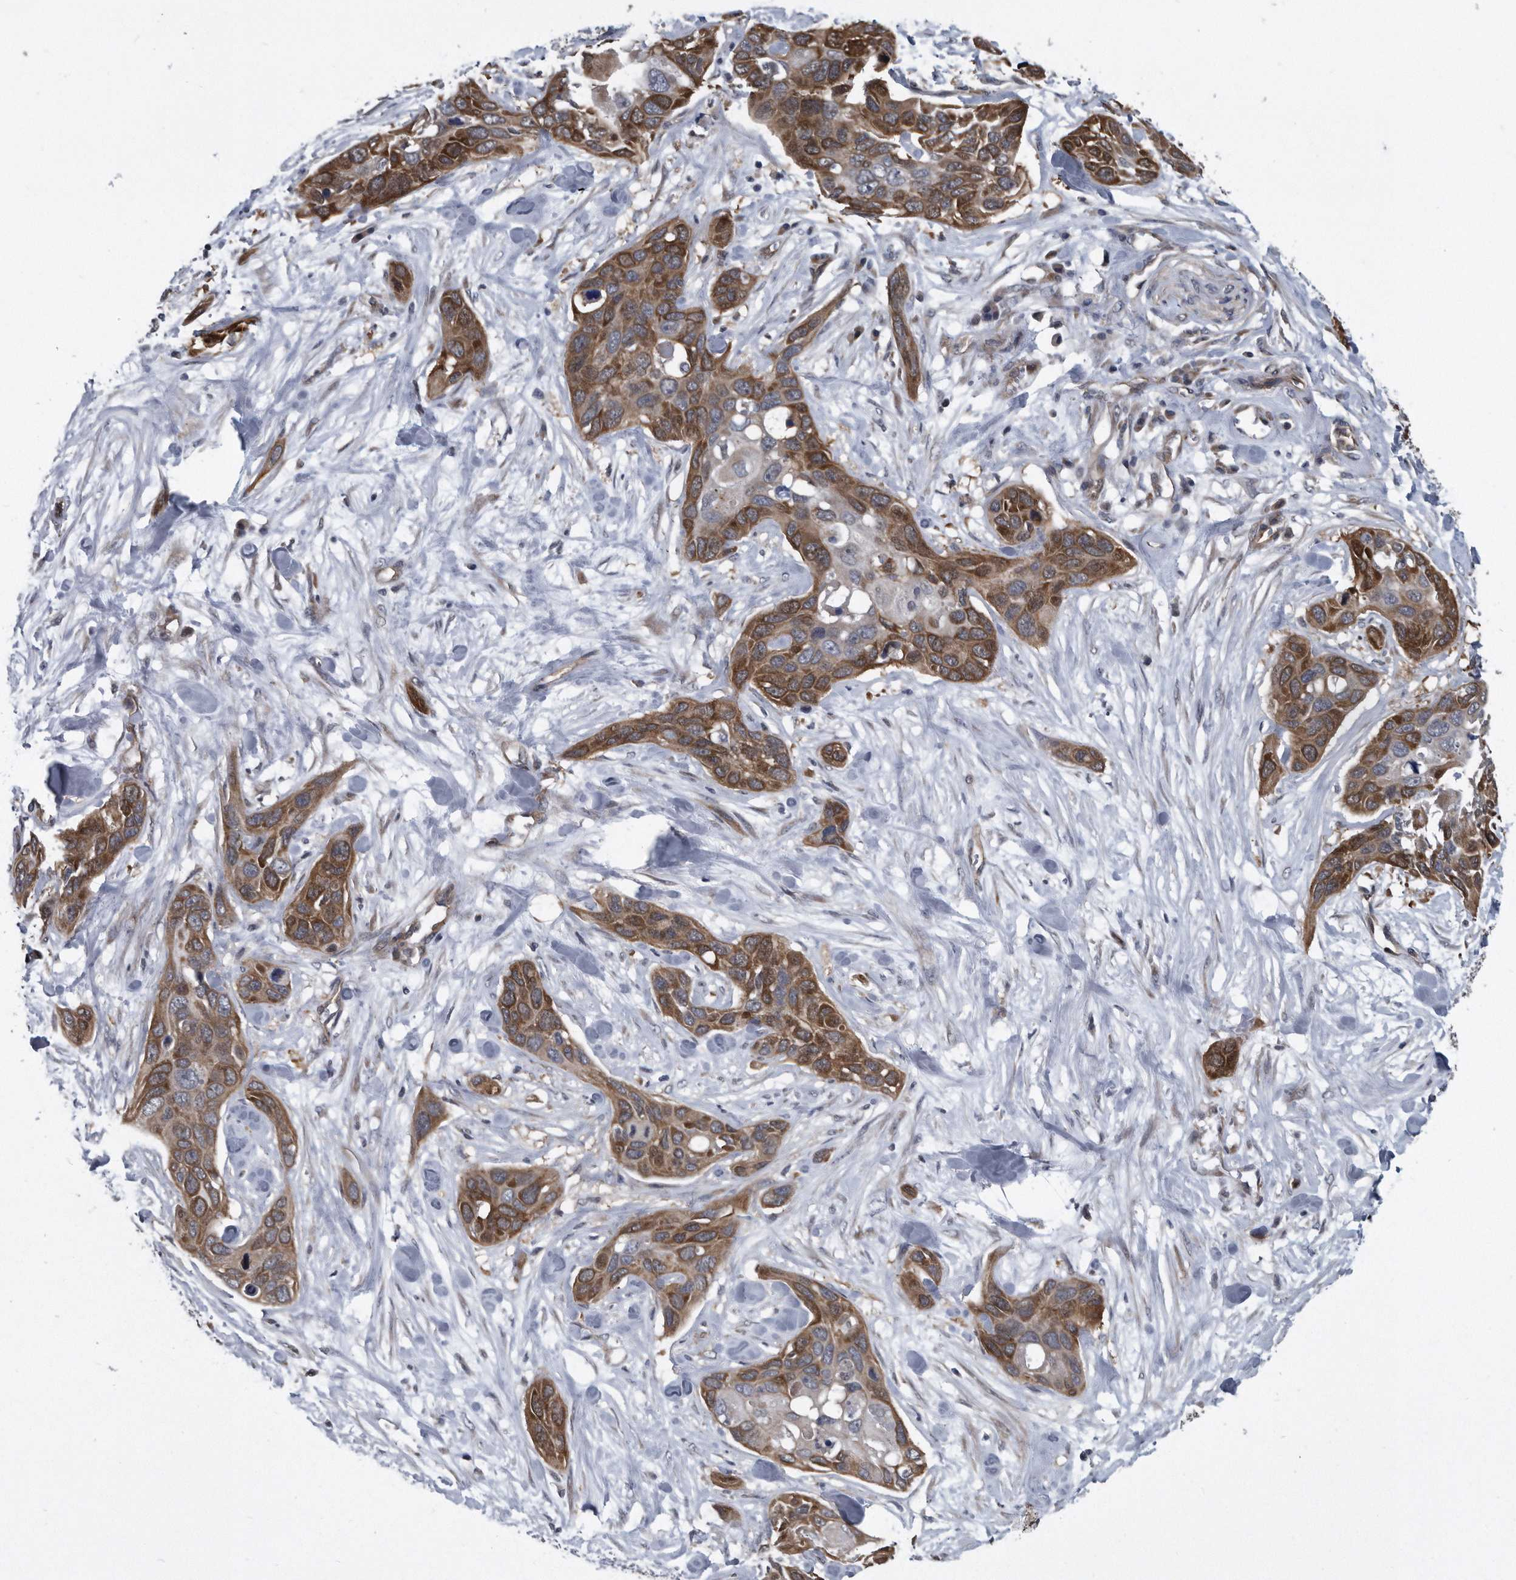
{"staining": {"intensity": "strong", "quantity": "25%-75%", "location": "cytoplasmic/membranous"}, "tissue": "pancreatic cancer", "cell_type": "Tumor cells", "image_type": "cancer", "snomed": [{"axis": "morphology", "description": "Adenocarcinoma, NOS"}, {"axis": "topography", "description": "Pancreas"}], "caption": "Pancreatic cancer was stained to show a protein in brown. There is high levels of strong cytoplasmic/membranous positivity in approximately 25%-75% of tumor cells.", "gene": "ARMCX1", "patient": {"sex": "female", "age": 60}}